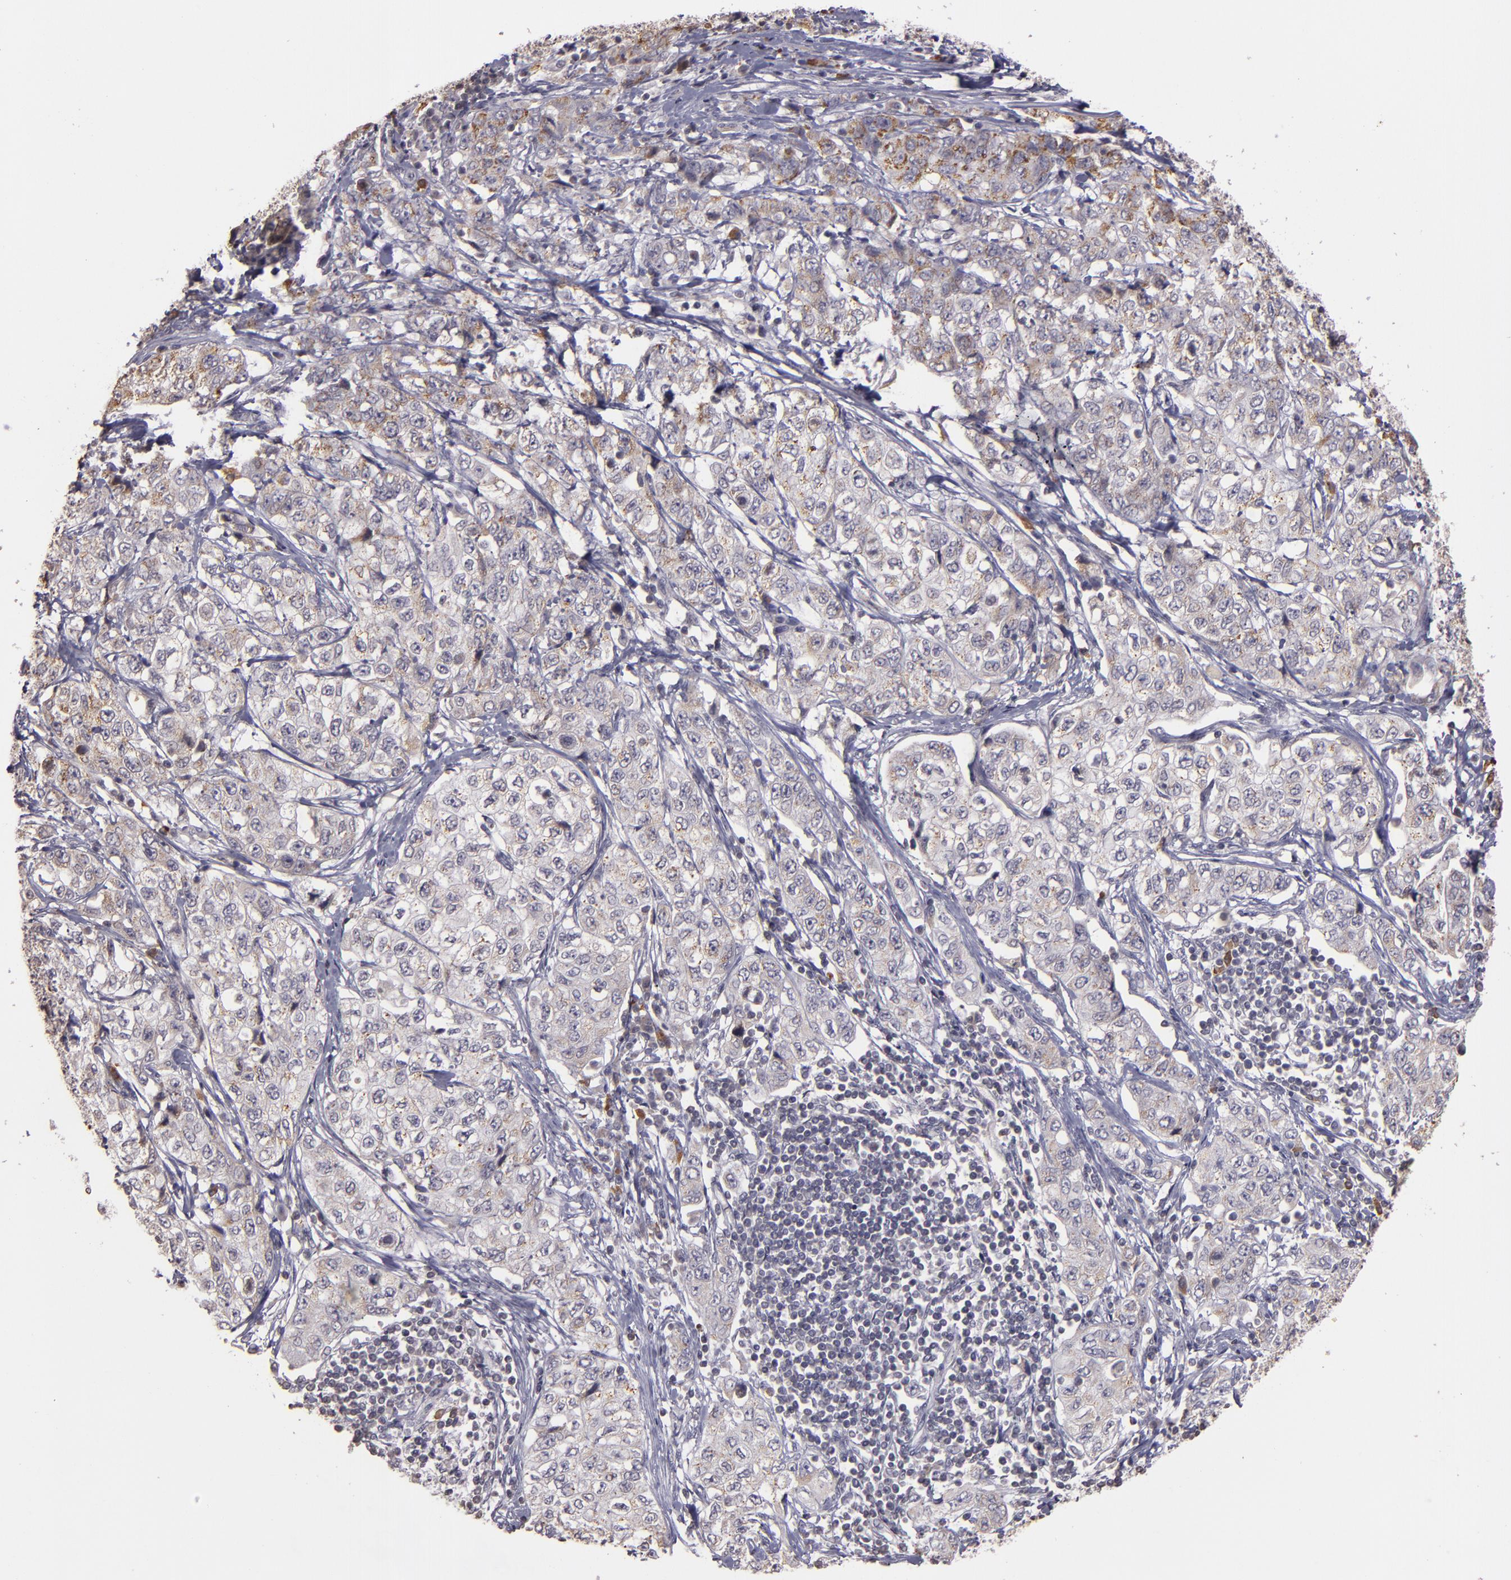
{"staining": {"intensity": "weak", "quantity": ">75%", "location": "cytoplasmic/membranous"}, "tissue": "stomach cancer", "cell_type": "Tumor cells", "image_type": "cancer", "snomed": [{"axis": "morphology", "description": "Adenocarcinoma, NOS"}, {"axis": "topography", "description": "Stomach"}], "caption": "Protein expression analysis of human stomach cancer (adenocarcinoma) reveals weak cytoplasmic/membranous expression in about >75% of tumor cells.", "gene": "ABL1", "patient": {"sex": "male", "age": 48}}